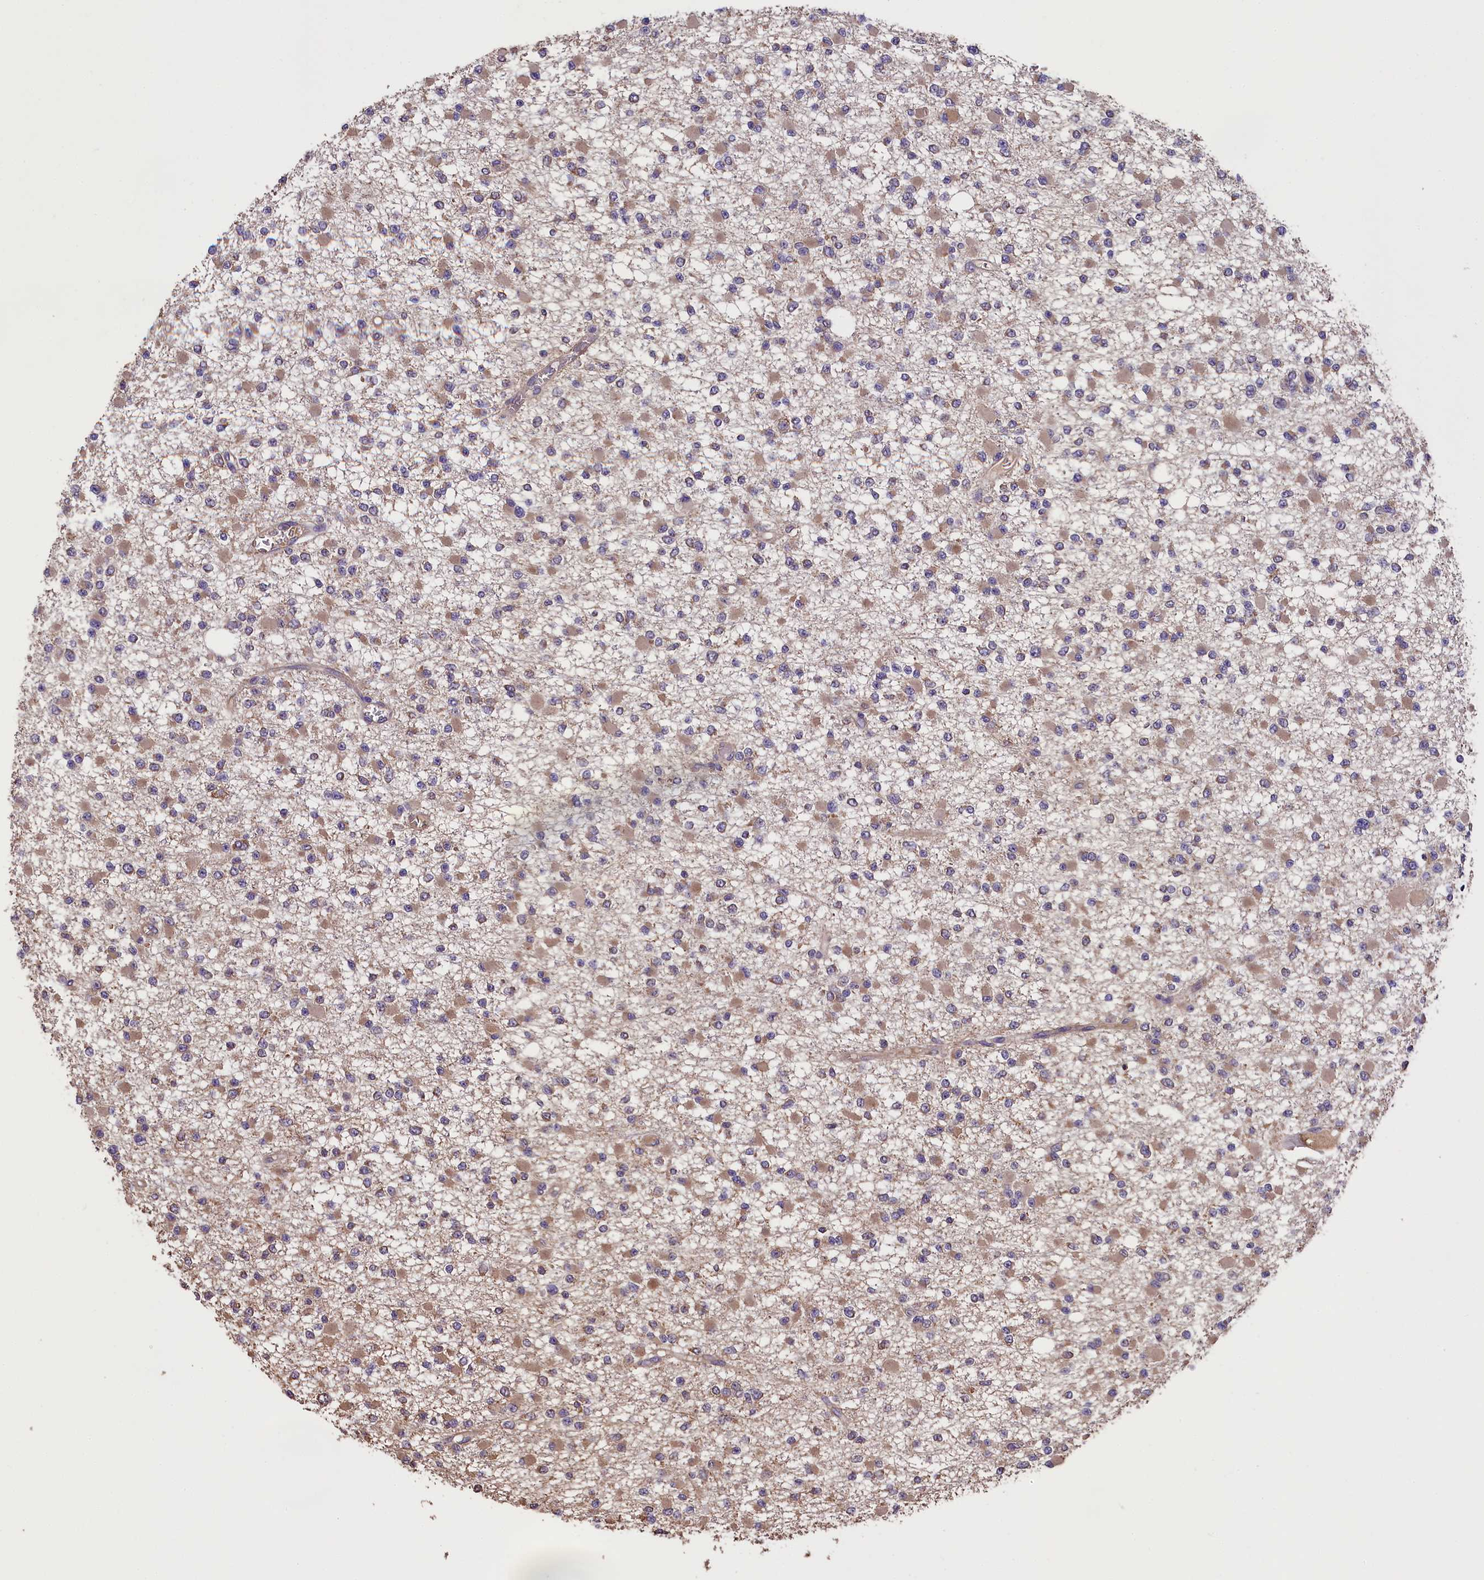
{"staining": {"intensity": "moderate", "quantity": ">75%", "location": "cytoplasmic/membranous"}, "tissue": "glioma", "cell_type": "Tumor cells", "image_type": "cancer", "snomed": [{"axis": "morphology", "description": "Glioma, malignant, Low grade"}, {"axis": "topography", "description": "Brain"}], "caption": "About >75% of tumor cells in glioma show moderate cytoplasmic/membranous protein positivity as visualized by brown immunohistochemical staining.", "gene": "ENKD1", "patient": {"sex": "female", "age": 22}}